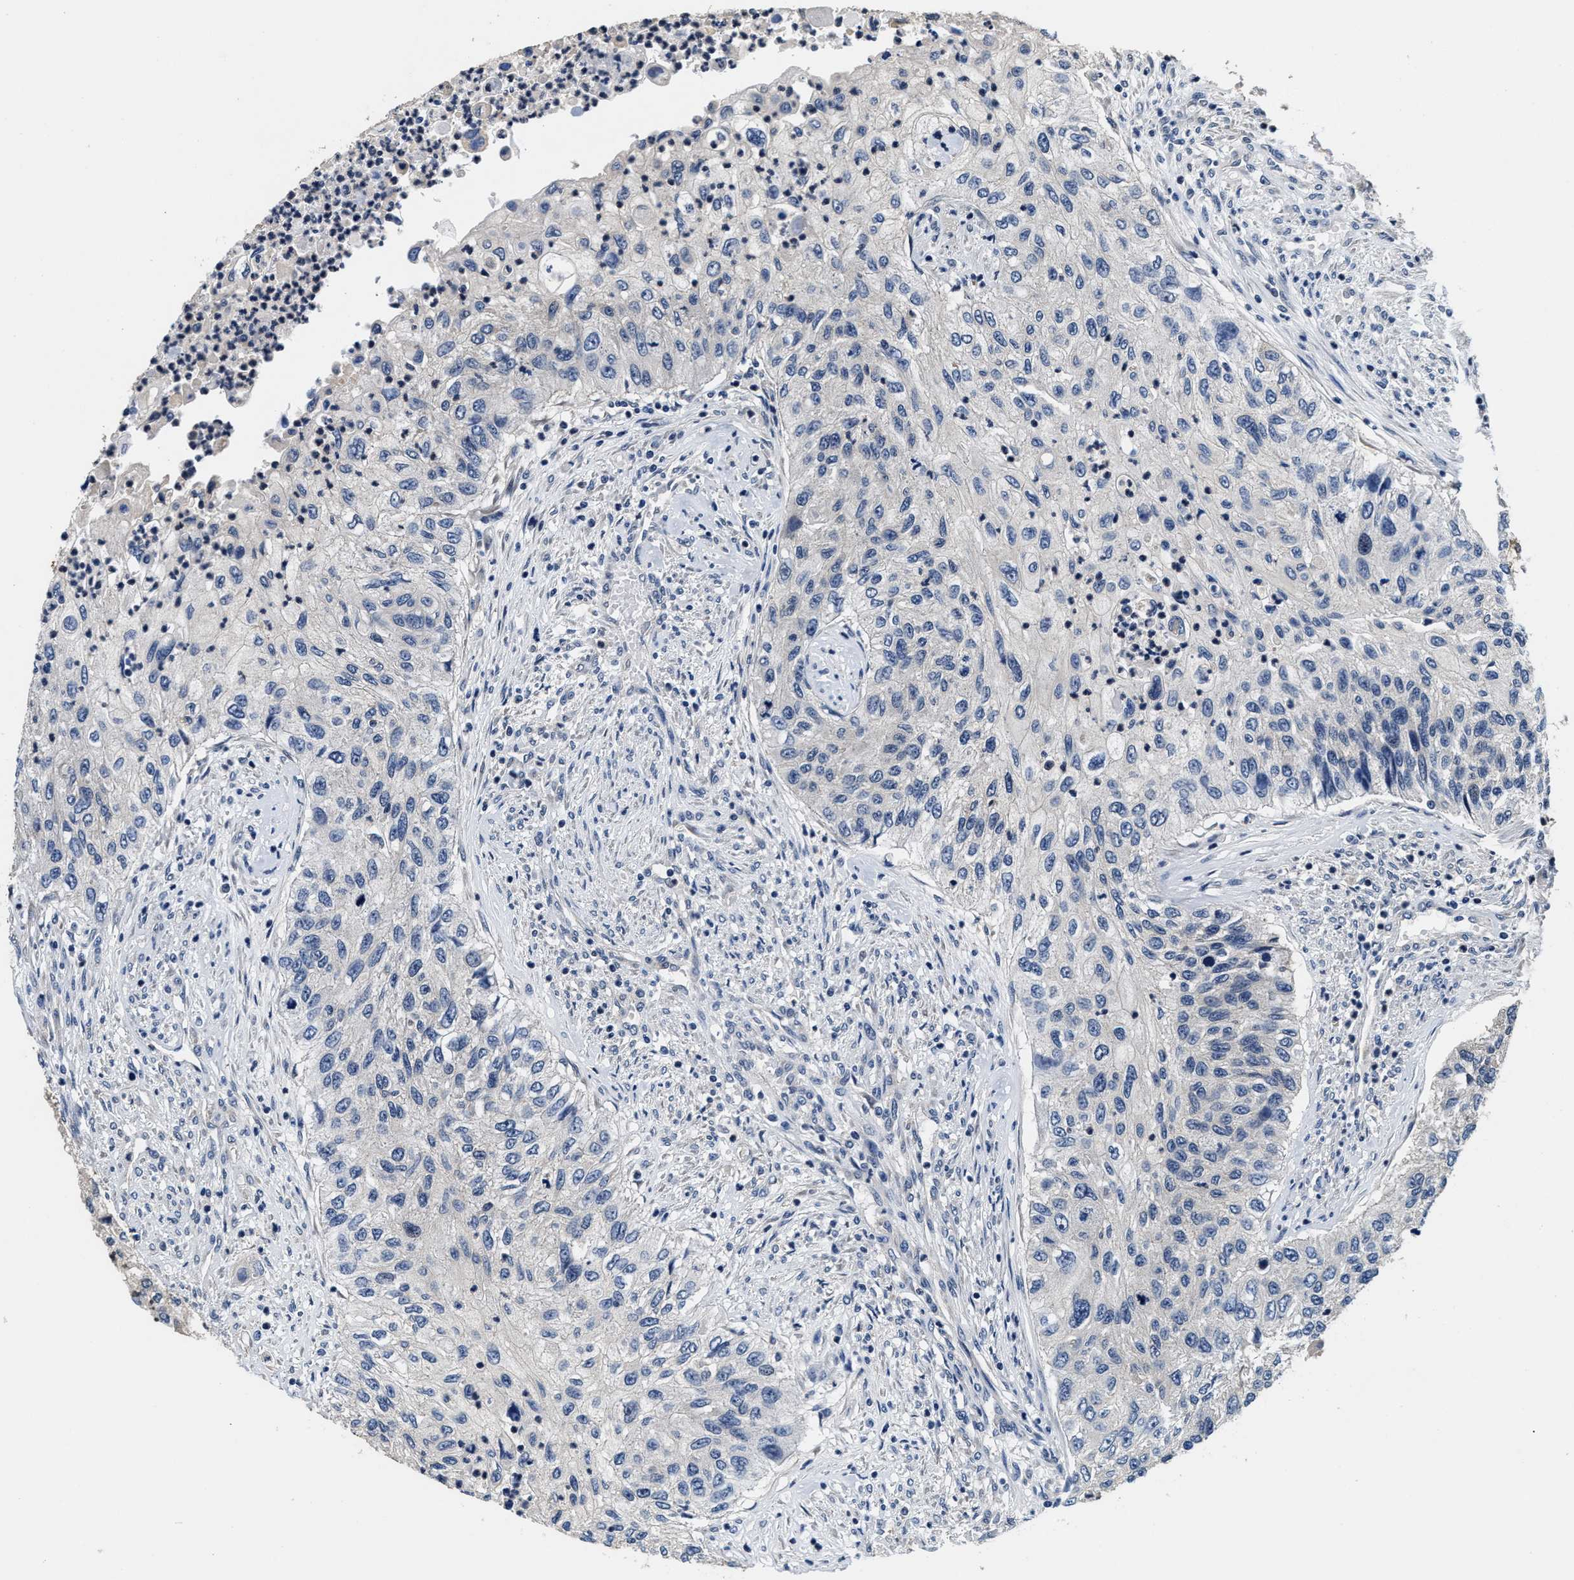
{"staining": {"intensity": "negative", "quantity": "none", "location": "none"}, "tissue": "urothelial cancer", "cell_type": "Tumor cells", "image_type": "cancer", "snomed": [{"axis": "morphology", "description": "Urothelial carcinoma, High grade"}, {"axis": "topography", "description": "Urinary bladder"}], "caption": "This image is of urothelial cancer stained with immunohistochemistry to label a protein in brown with the nuclei are counter-stained blue. There is no positivity in tumor cells.", "gene": "PHPT1", "patient": {"sex": "female", "age": 60}}